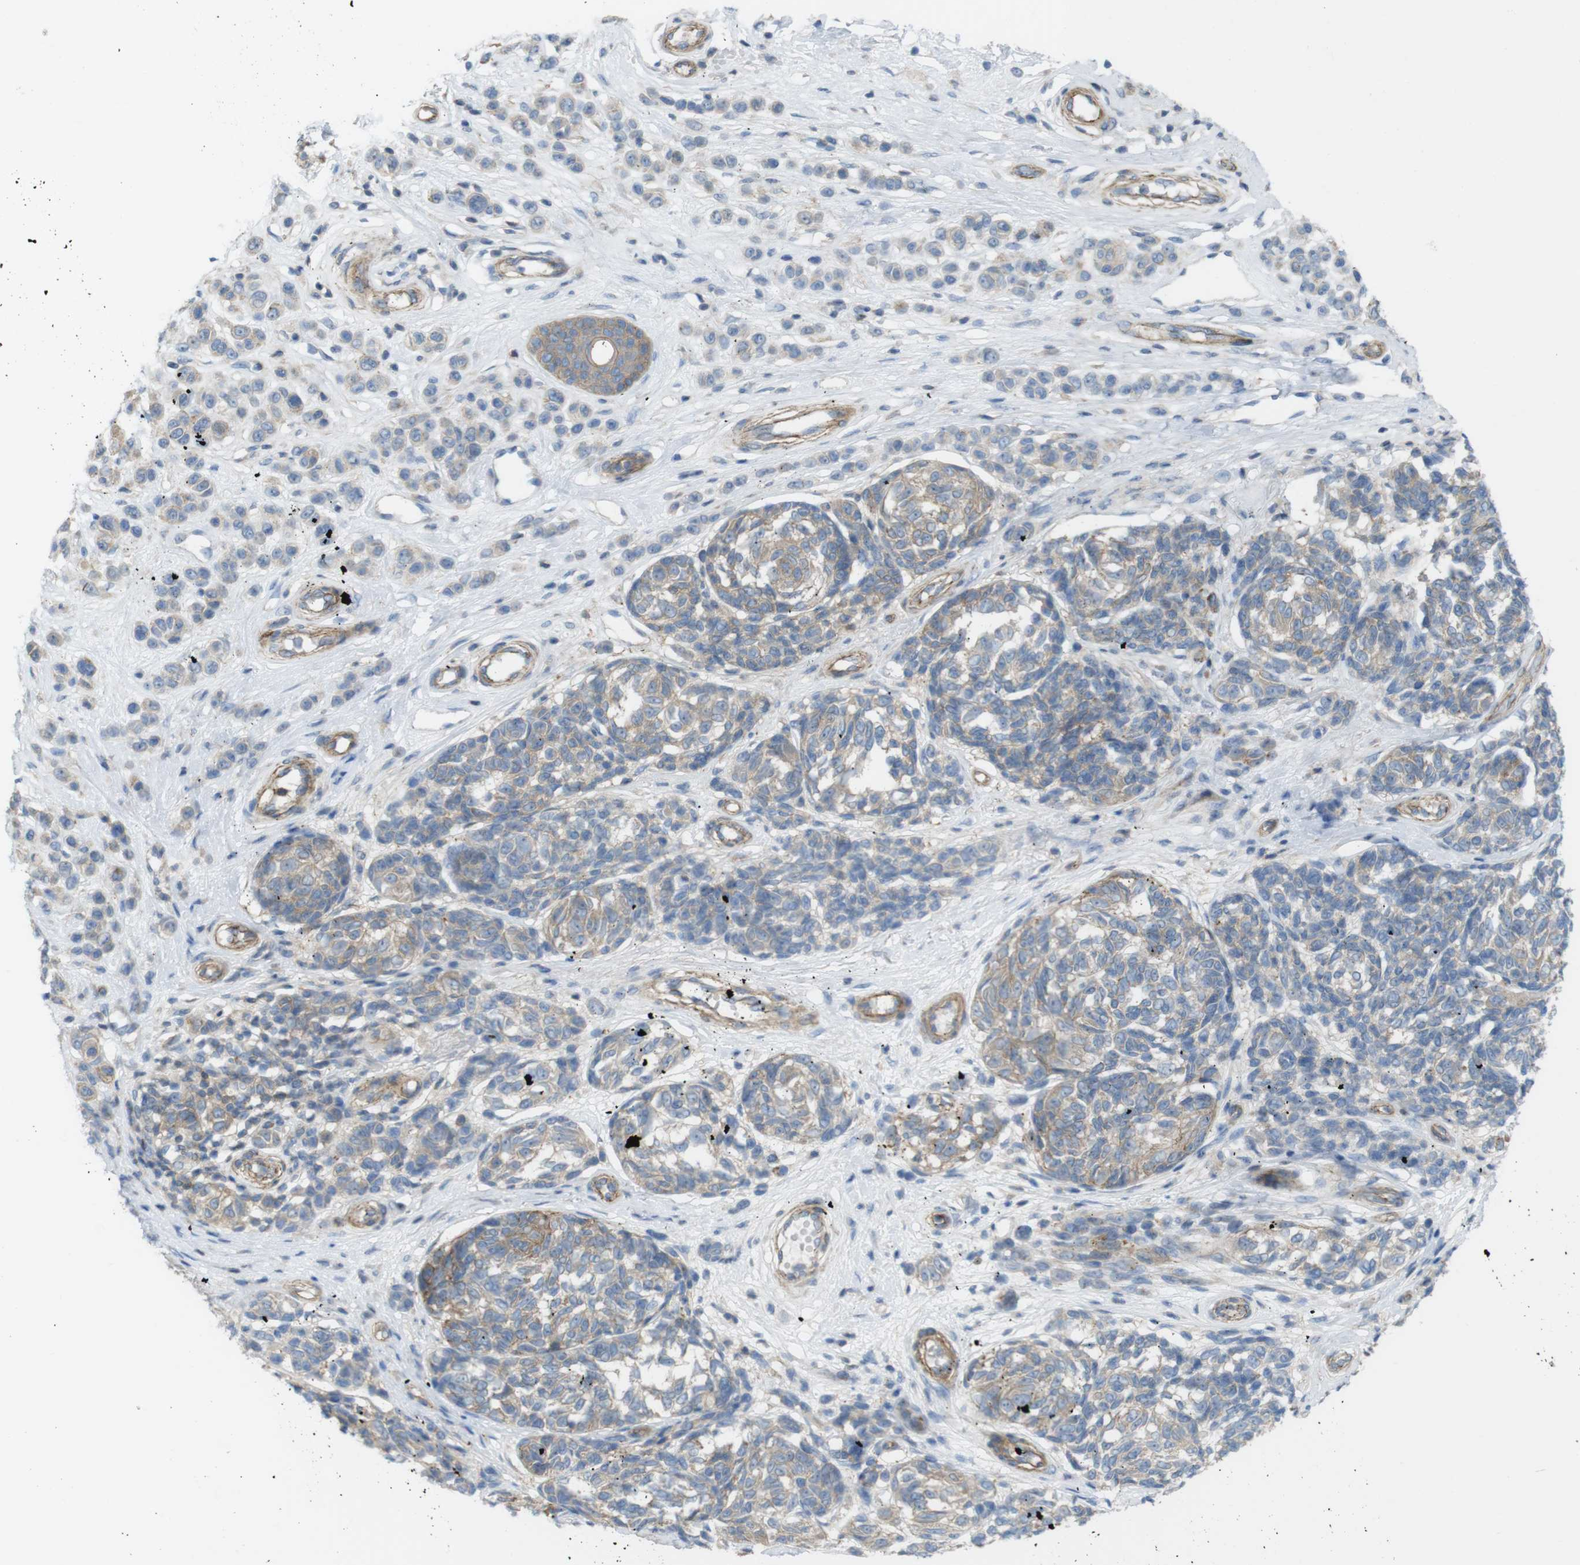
{"staining": {"intensity": "weak", "quantity": ">75%", "location": "cytoplasmic/membranous"}, "tissue": "melanoma", "cell_type": "Tumor cells", "image_type": "cancer", "snomed": [{"axis": "morphology", "description": "Malignant melanoma, NOS"}, {"axis": "topography", "description": "Skin"}], "caption": "Brown immunohistochemical staining in human melanoma demonstrates weak cytoplasmic/membranous expression in about >75% of tumor cells.", "gene": "PREX2", "patient": {"sex": "female", "age": 64}}